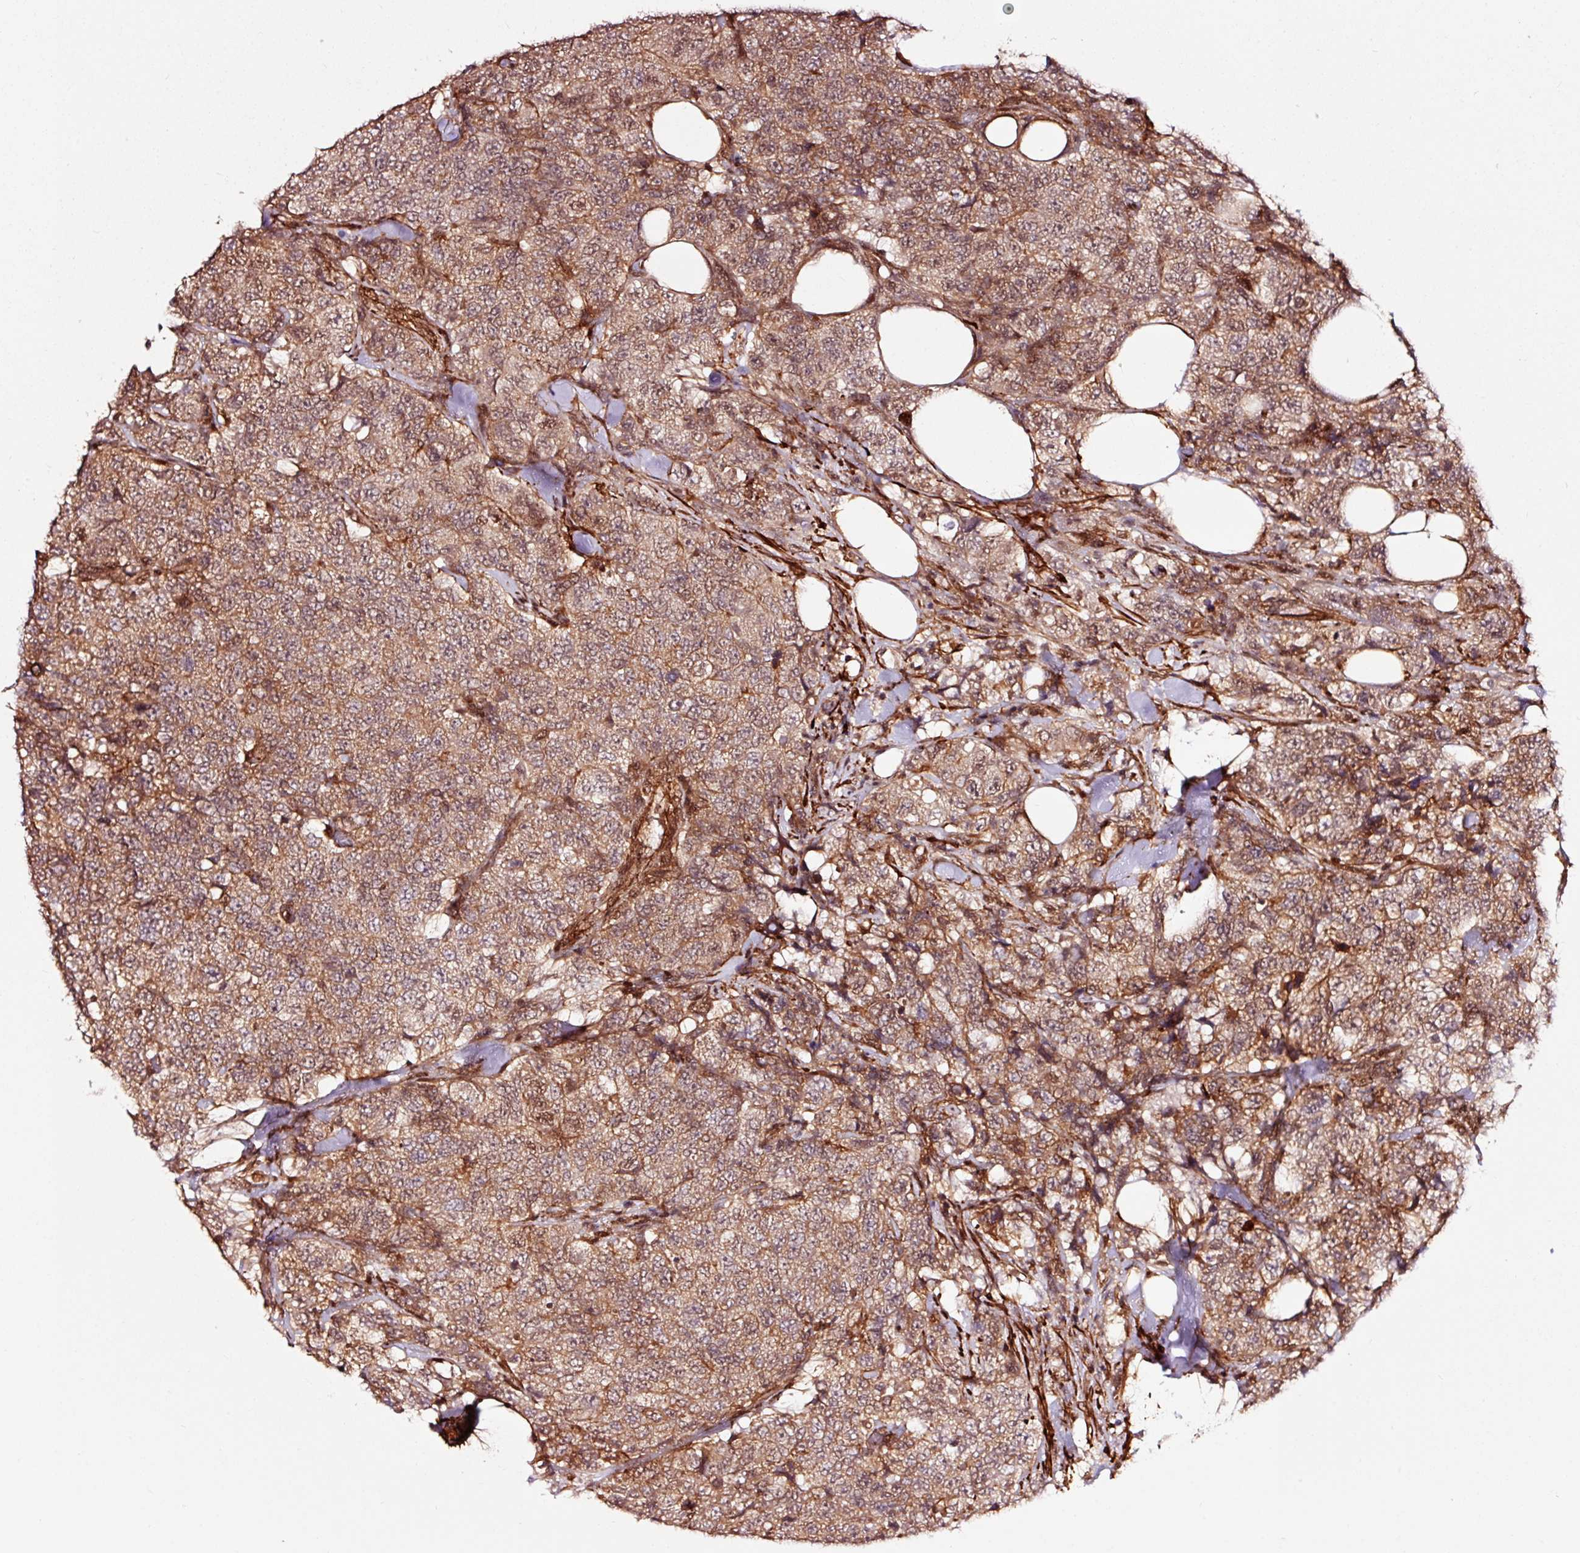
{"staining": {"intensity": "moderate", "quantity": ">75%", "location": "cytoplasmic/membranous,nuclear"}, "tissue": "urothelial cancer", "cell_type": "Tumor cells", "image_type": "cancer", "snomed": [{"axis": "morphology", "description": "Urothelial carcinoma, High grade"}, {"axis": "topography", "description": "Urinary bladder"}], "caption": "Immunohistochemical staining of high-grade urothelial carcinoma shows medium levels of moderate cytoplasmic/membranous and nuclear positivity in approximately >75% of tumor cells. (DAB (3,3'-diaminobenzidine) = brown stain, brightfield microscopy at high magnification).", "gene": "TPM1", "patient": {"sex": "female", "age": 78}}